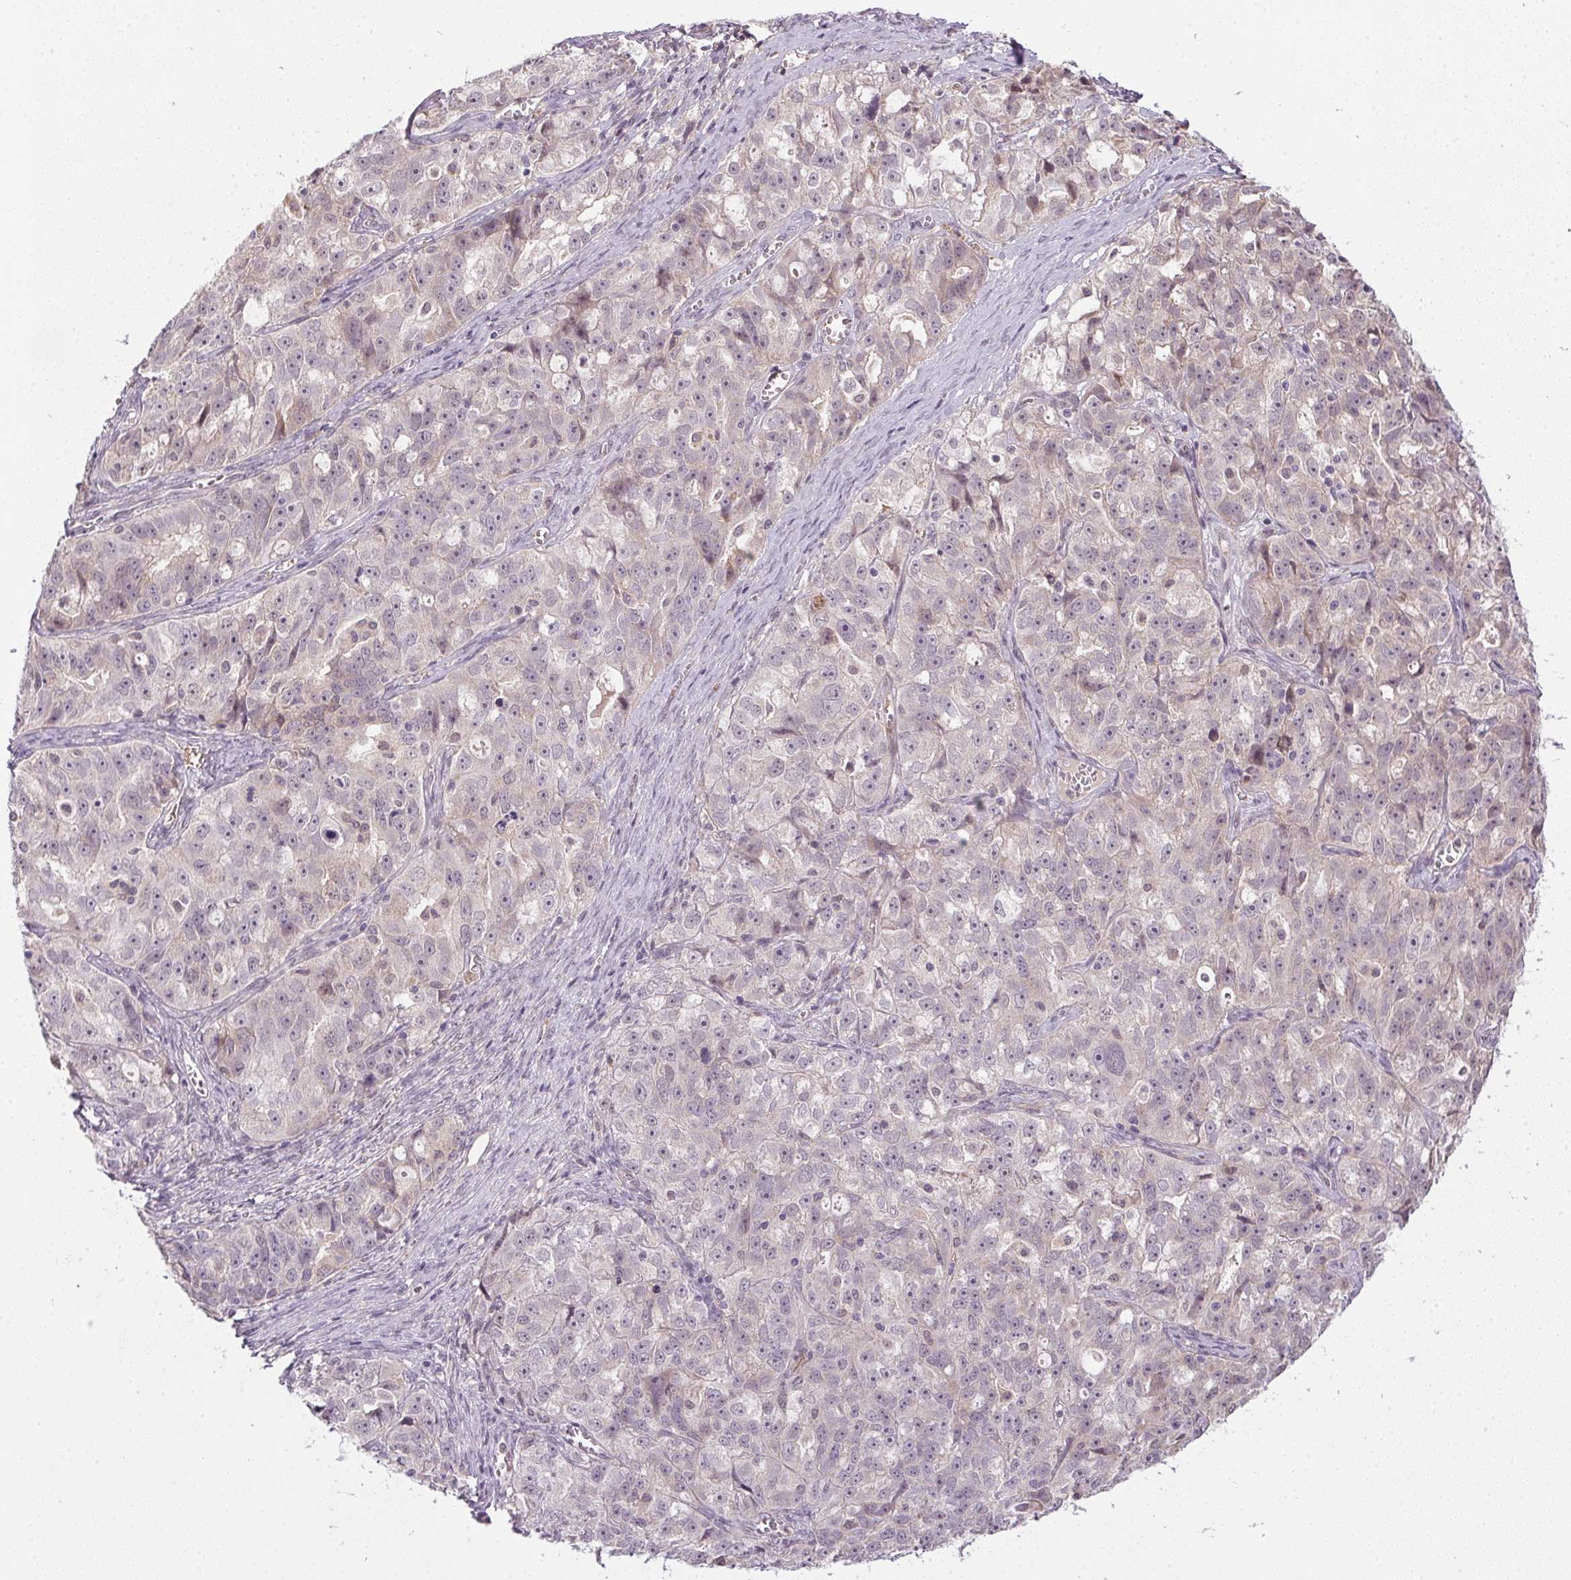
{"staining": {"intensity": "negative", "quantity": "none", "location": "none"}, "tissue": "ovarian cancer", "cell_type": "Tumor cells", "image_type": "cancer", "snomed": [{"axis": "morphology", "description": "Cystadenocarcinoma, serous, NOS"}, {"axis": "topography", "description": "Ovary"}], "caption": "This image is of serous cystadenocarcinoma (ovarian) stained with IHC to label a protein in brown with the nuclei are counter-stained blue. There is no staining in tumor cells. (DAB immunohistochemistry with hematoxylin counter stain).", "gene": "CFAP92", "patient": {"sex": "female", "age": 51}}